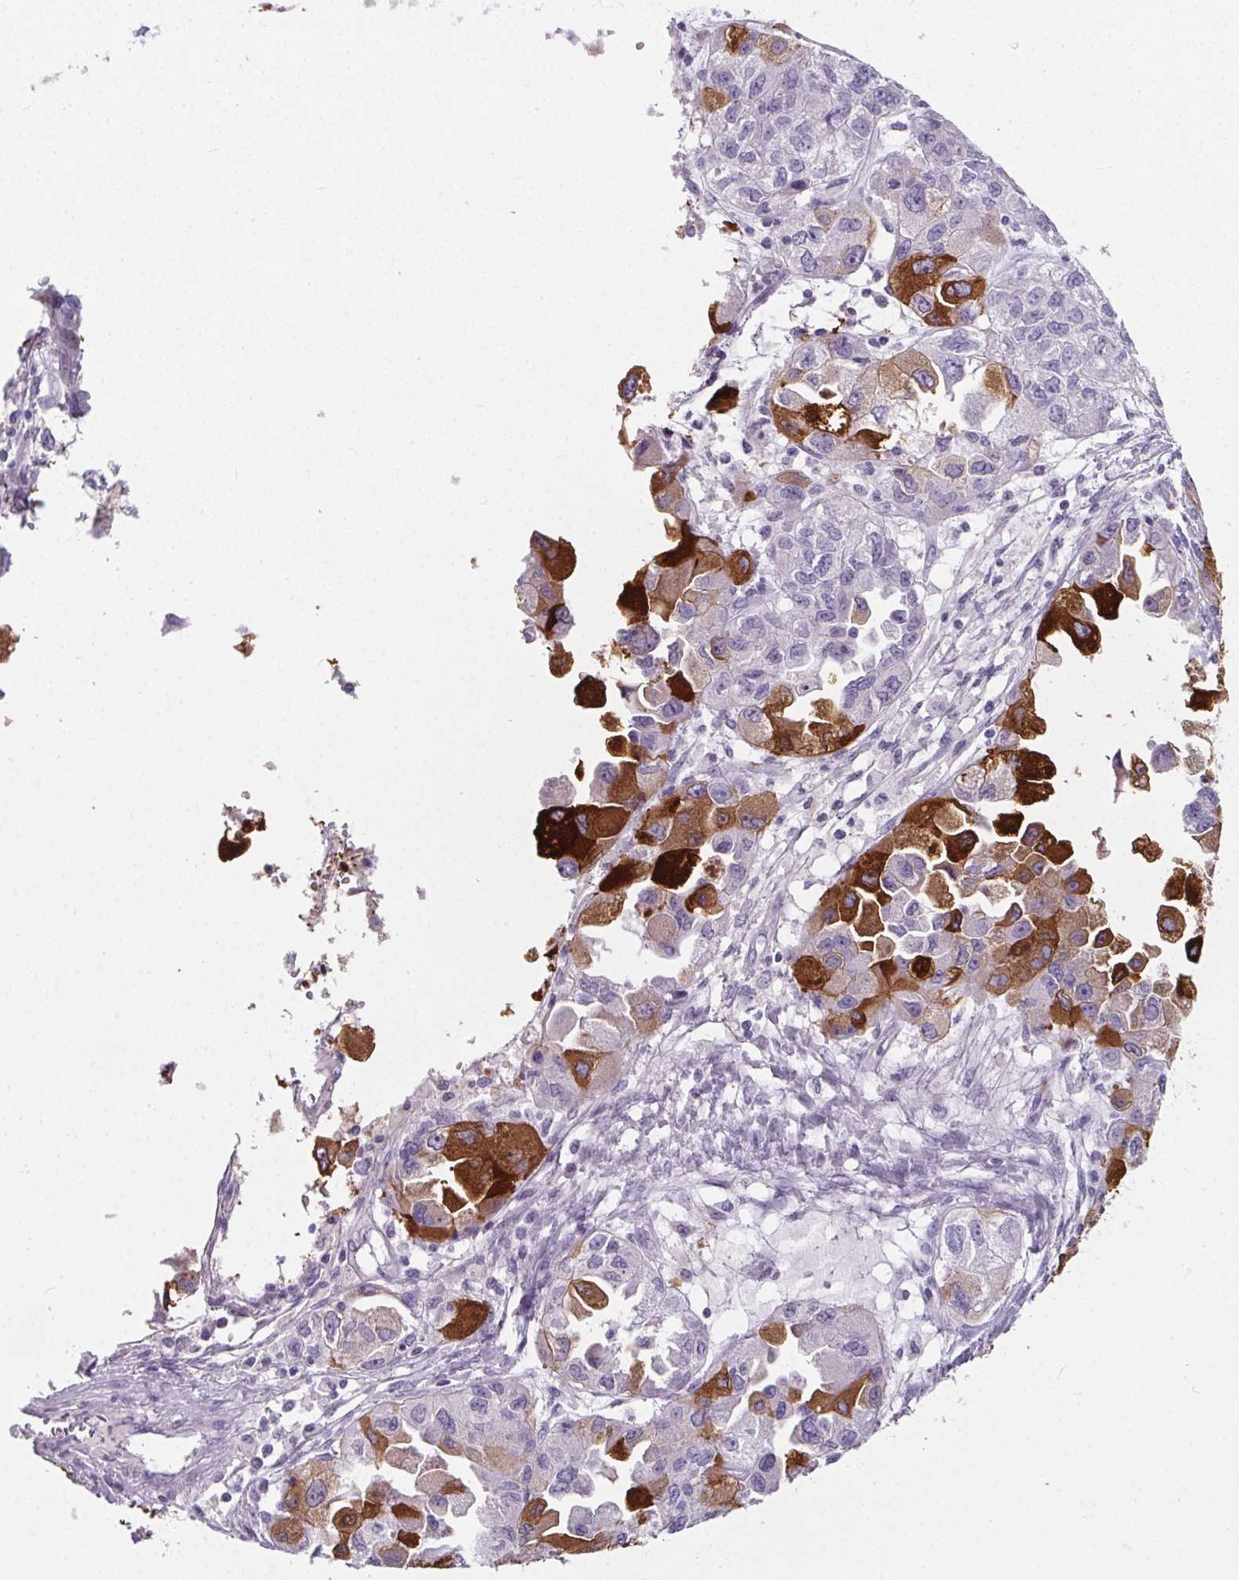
{"staining": {"intensity": "strong", "quantity": "<25%", "location": "cytoplasmic/membranous"}, "tissue": "ovarian cancer", "cell_type": "Tumor cells", "image_type": "cancer", "snomed": [{"axis": "morphology", "description": "Cystadenocarcinoma, serous, NOS"}, {"axis": "topography", "description": "Ovary"}], "caption": "Immunohistochemical staining of human ovarian cancer shows medium levels of strong cytoplasmic/membranous protein staining in approximately <25% of tumor cells.", "gene": "ADRB1", "patient": {"sex": "female", "age": 84}}